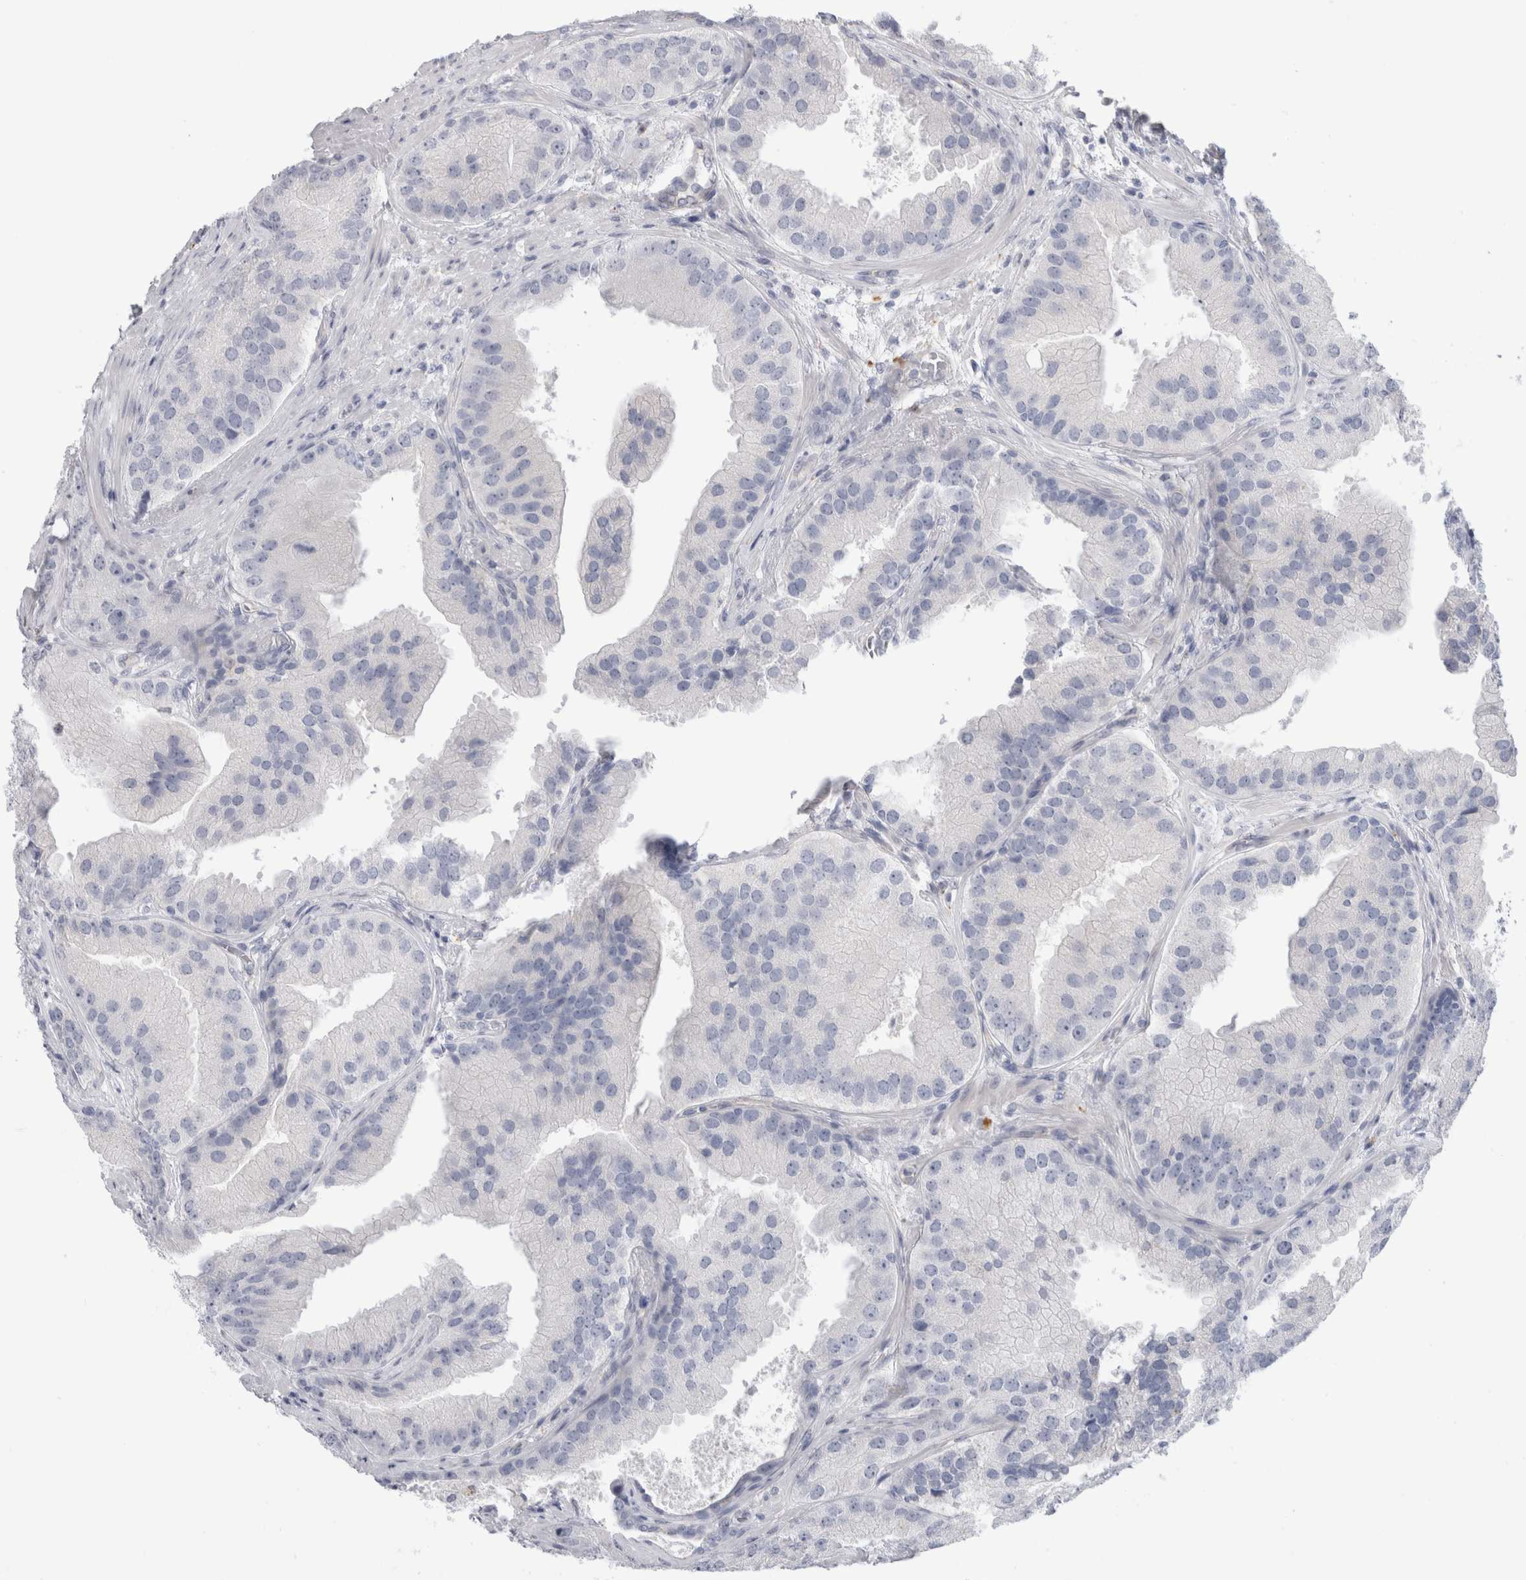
{"staining": {"intensity": "negative", "quantity": "none", "location": "none"}, "tissue": "prostate cancer", "cell_type": "Tumor cells", "image_type": "cancer", "snomed": [{"axis": "morphology", "description": "Adenocarcinoma, High grade"}, {"axis": "topography", "description": "Prostate"}], "caption": "A histopathology image of human prostate high-grade adenocarcinoma is negative for staining in tumor cells.", "gene": "ANKMY1", "patient": {"sex": "male", "age": 70}}